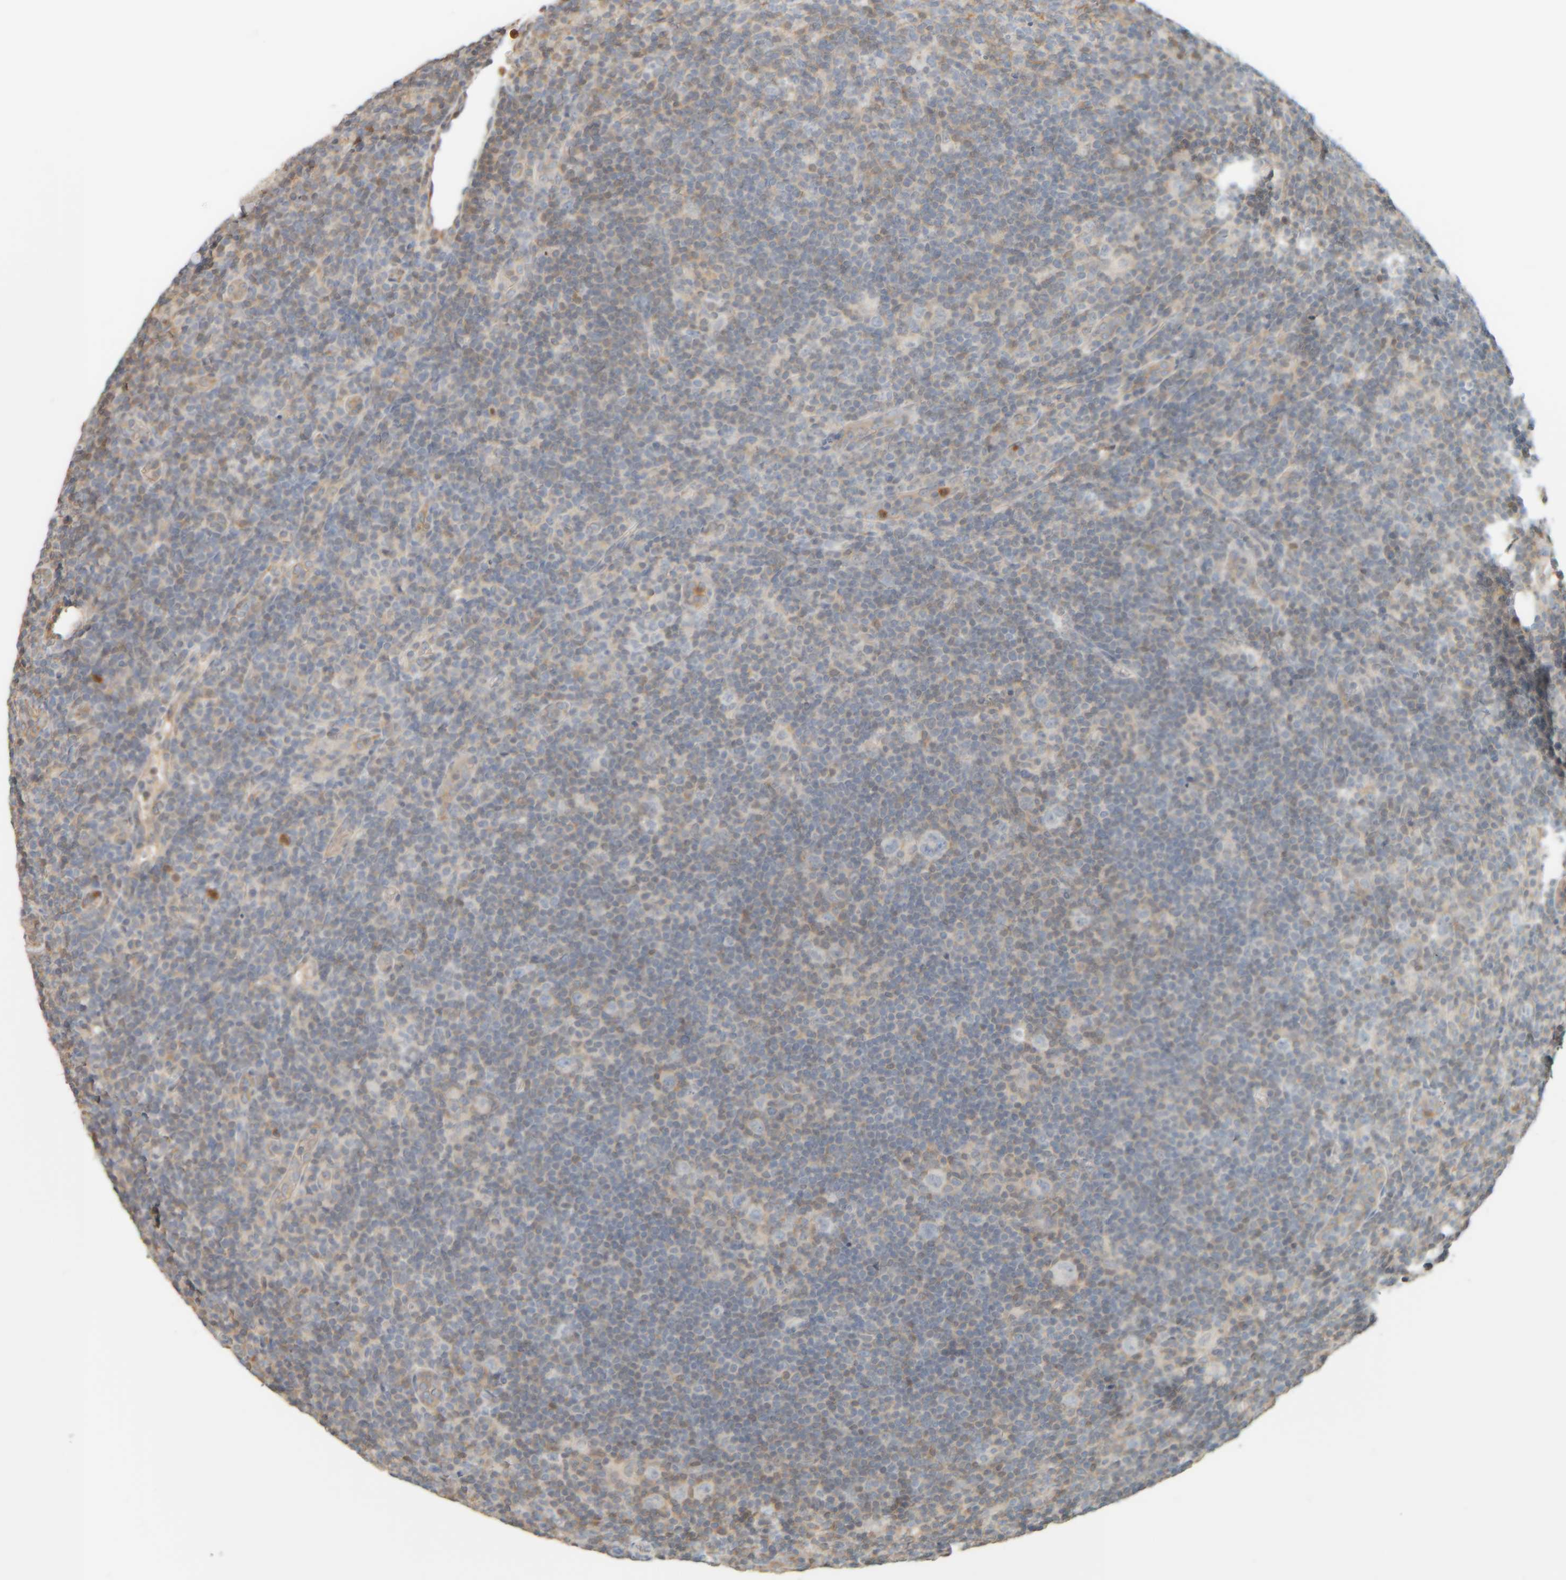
{"staining": {"intensity": "negative", "quantity": "none", "location": "none"}, "tissue": "lymphoma", "cell_type": "Tumor cells", "image_type": "cancer", "snomed": [{"axis": "morphology", "description": "Hodgkin's disease, NOS"}, {"axis": "topography", "description": "Lymph node"}], "caption": "There is no significant staining in tumor cells of lymphoma. (Brightfield microscopy of DAB (3,3'-diaminobenzidine) IHC at high magnification).", "gene": "PTGES3L-AARSD1", "patient": {"sex": "female", "age": 57}}